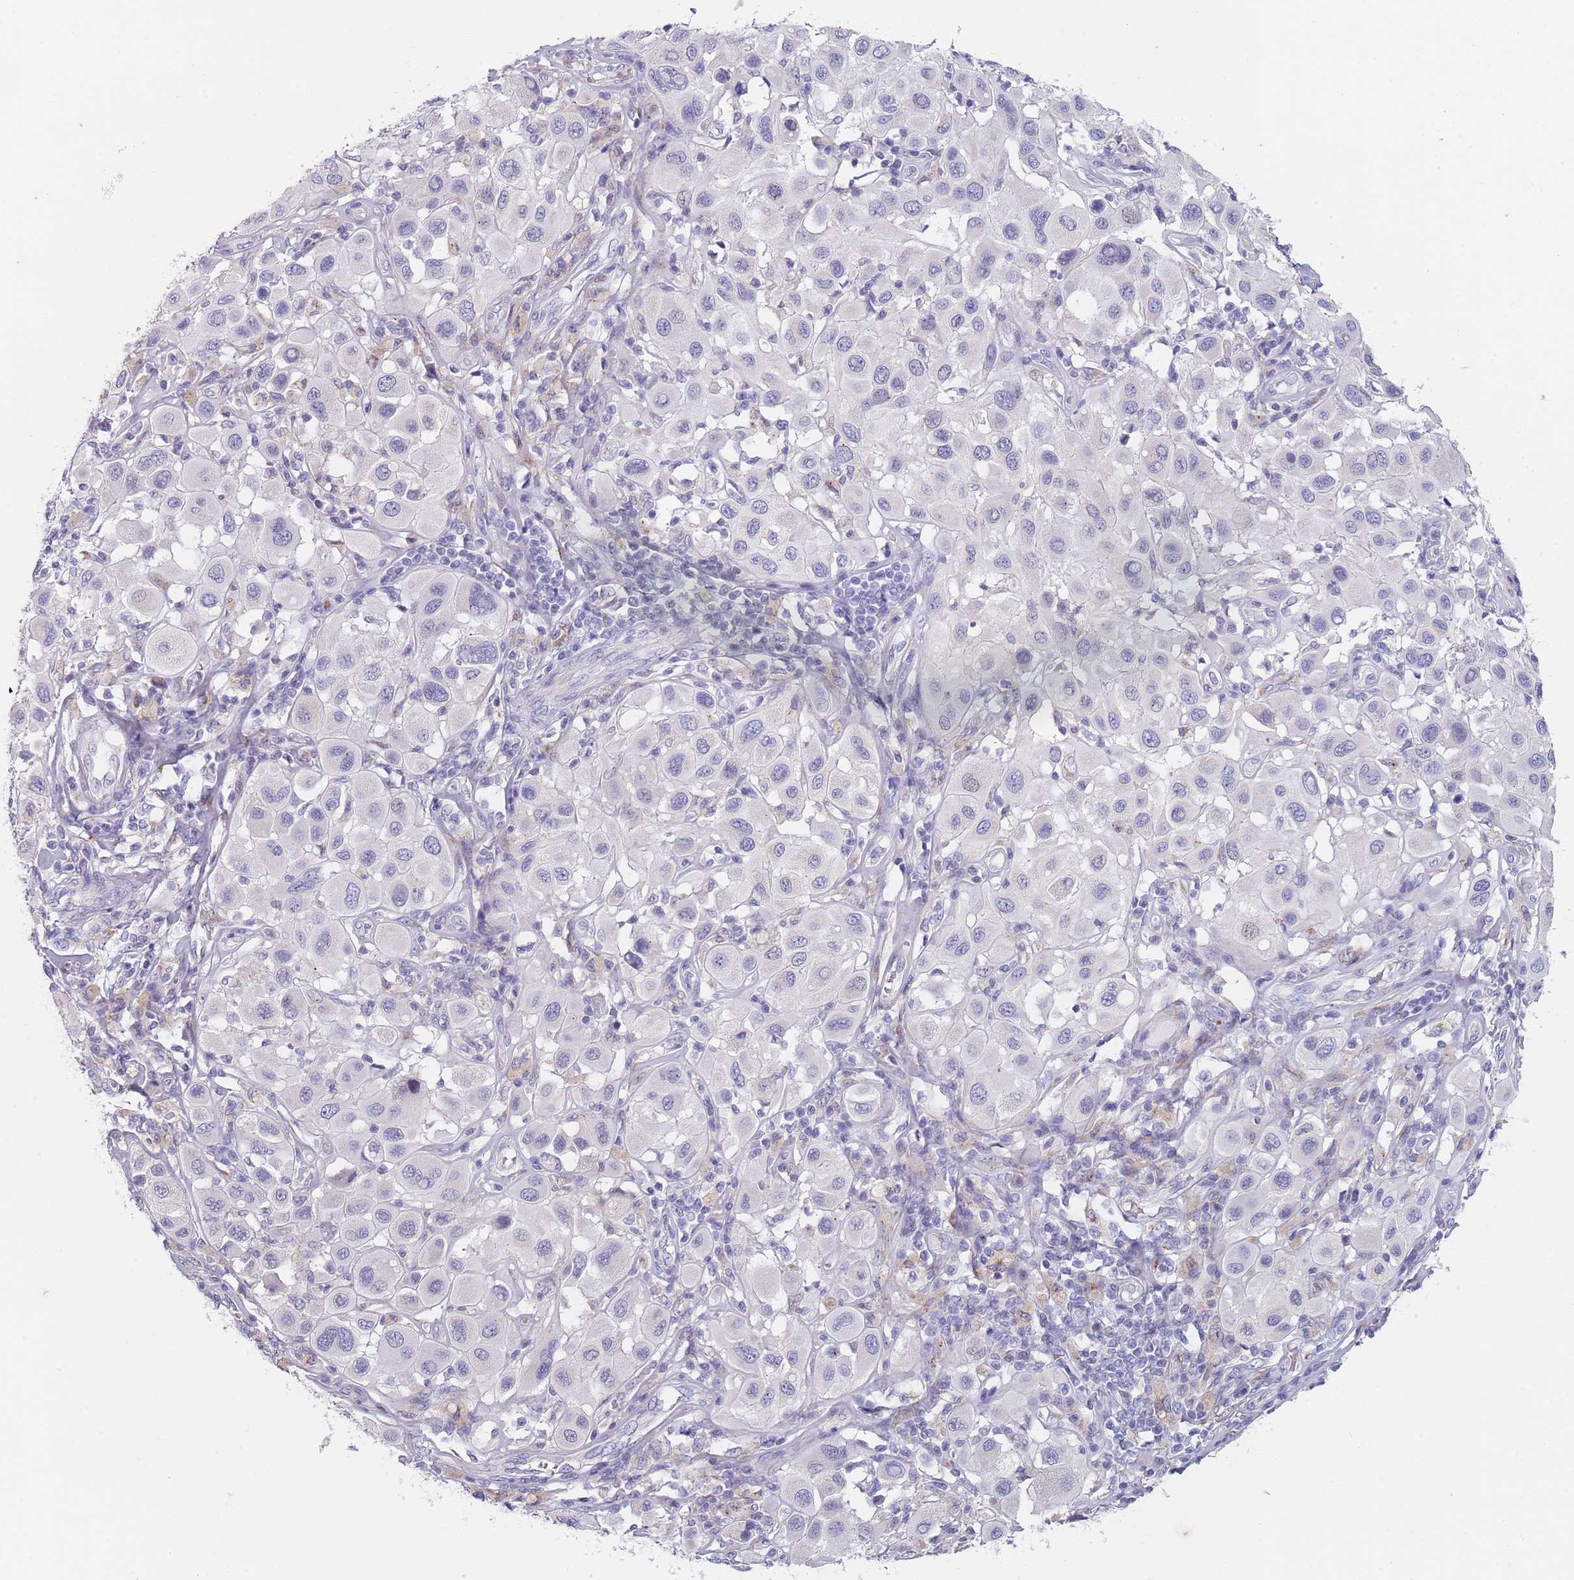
{"staining": {"intensity": "negative", "quantity": "none", "location": "none"}, "tissue": "melanoma", "cell_type": "Tumor cells", "image_type": "cancer", "snomed": [{"axis": "morphology", "description": "Malignant melanoma, Metastatic site"}, {"axis": "topography", "description": "Skin"}], "caption": "Immunohistochemistry (IHC) photomicrograph of neoplastic tissue: human melanoma stained with DAB displays no significant protein staining in tumor cells. (DAB (3,3'-diaminobenzidine) immunohistochemistry visualized using brightfield microscopy, high magnification).", "gene": "MAN1C1", "patient": {"sex": "male", "age": 41}}